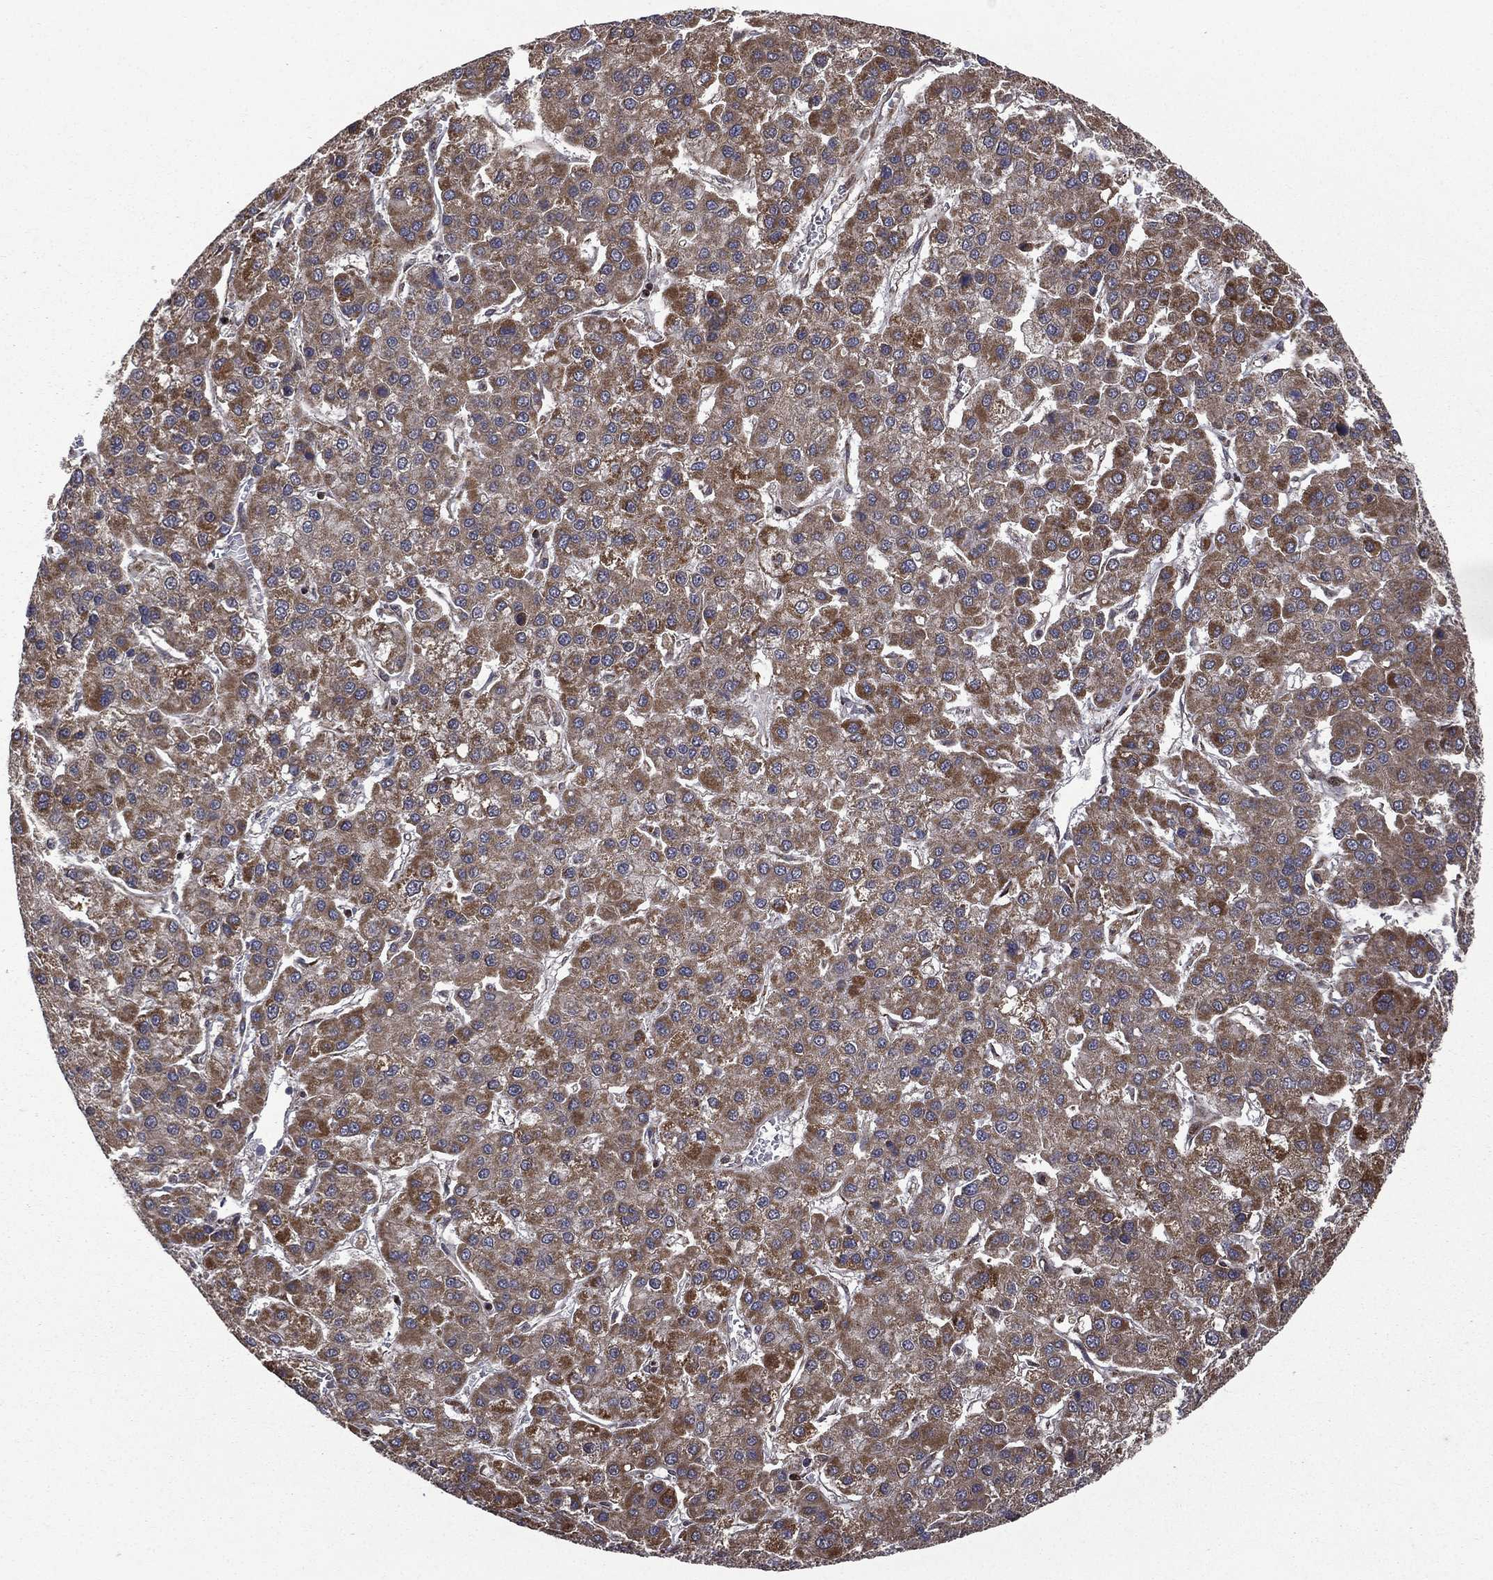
{"staining": {"intensity": "moderate", "quantity": ">75%", "location": "cytoplasmic/membranous"}, "tissue": "liver cancer", "cell_type": "Tumor cells", "image_type": "cancer", "snomed": [{"axis": "morphology", "description": "Carcinoma, Hepatocellular, NOS"}, {"axis": "topography", "description": "Liver"}], "caption": "Immunohistochemical staining of human liver cancer demonstrates medium levels of moderate cytoplasmic/membranous protein expression in approximately >75% of tumor cells.", "gene": "GIMAP6", "patient": {"sex": "female", "age": 41}}